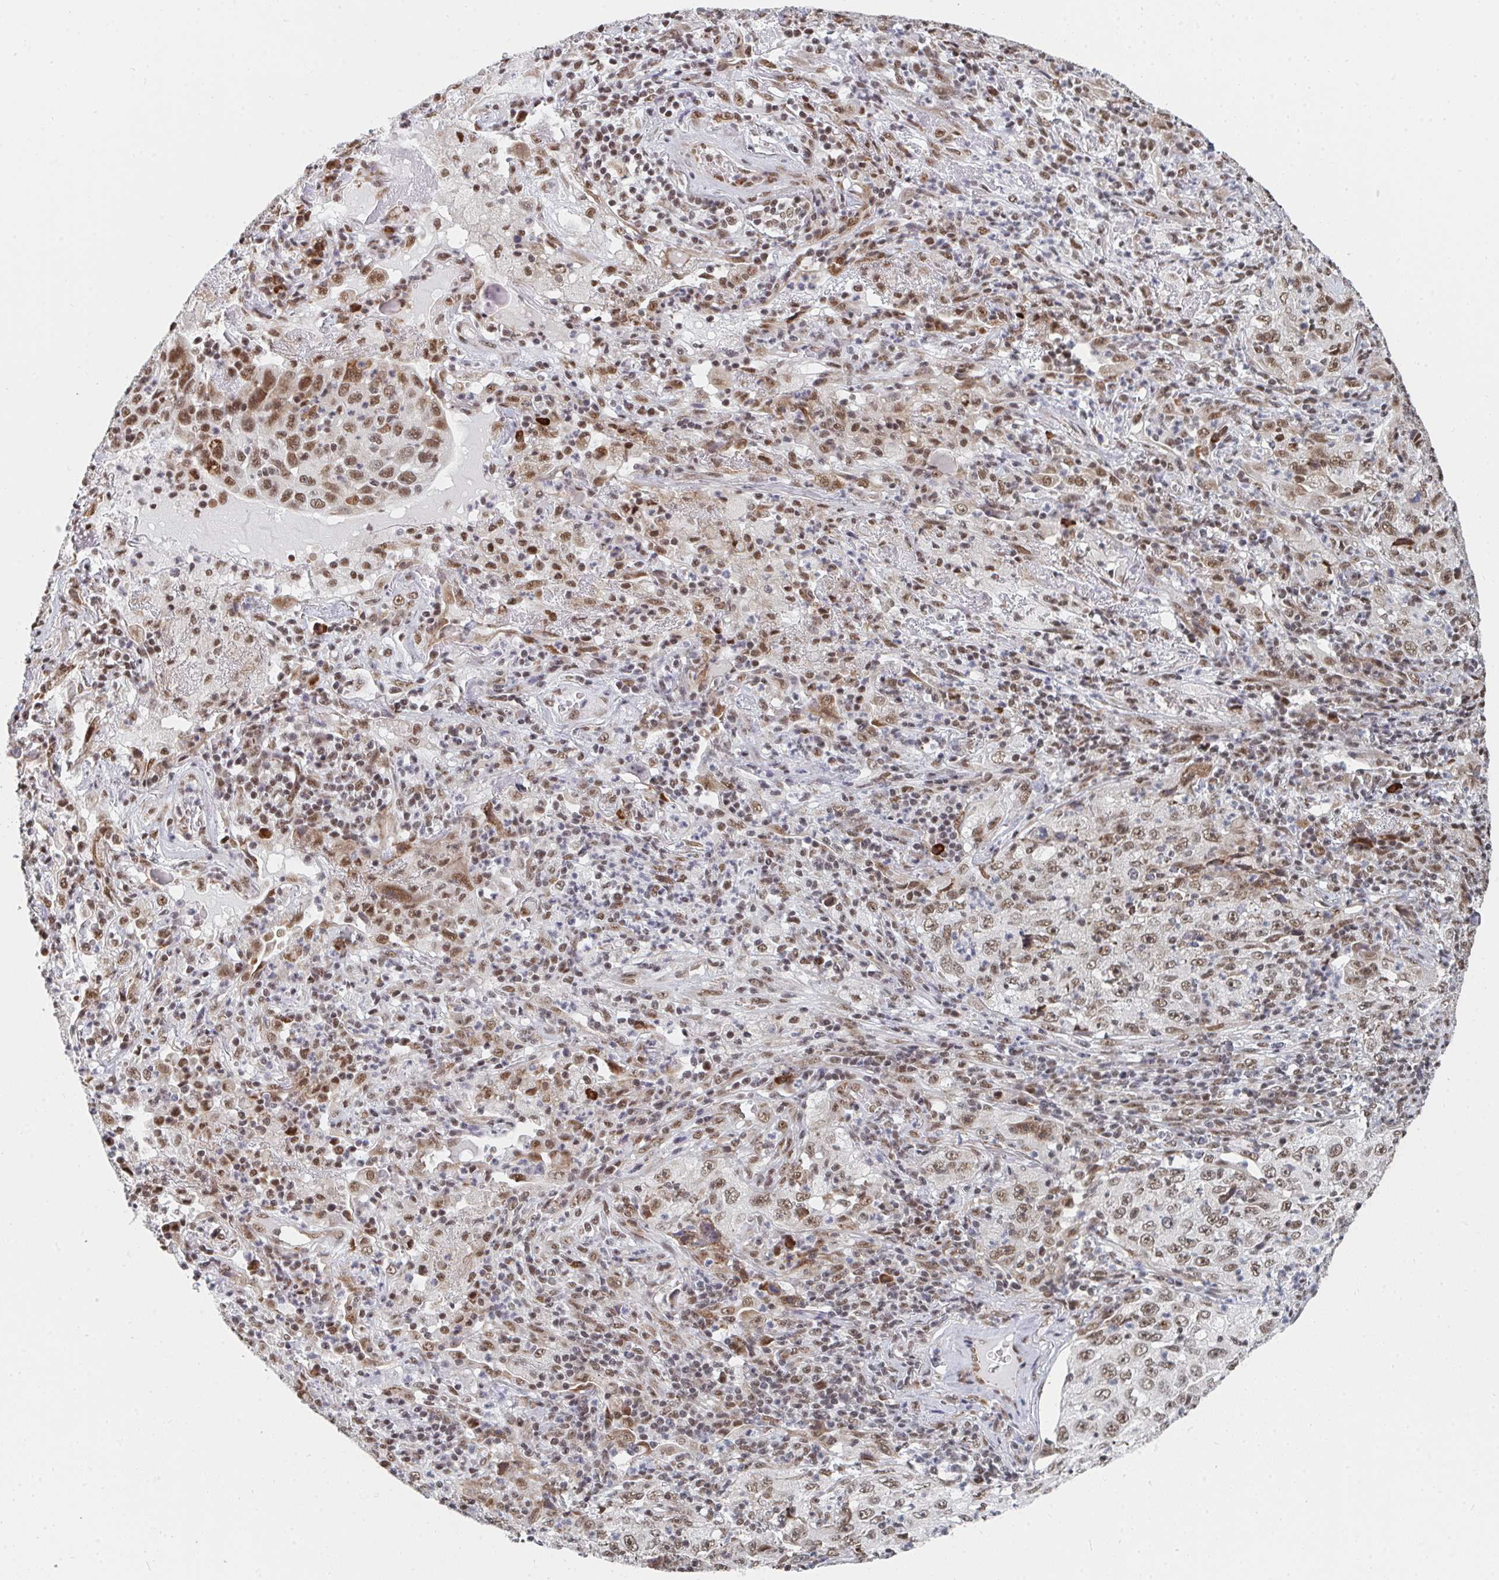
{"staining": {"intensity": "moderate", "quantity": ">75%", "location": "nuclear"}, "tissue": "lung cancer", "cell_type": "Tumor cells", "image_type": "cancer", "snomed": [{"axis": "morphology", "description": "Squamous cell carcinoma, NOS"}, {"axis": "topography", "description": "Lung"}], "caption": "High-power microscopy captured an IHC image of lung squamous cell carcinoma, revealing moderate nuclear staining in approximately >75% of tumor cells.", "gene": "MBNL1", "patient": {"sex": "male", "age": 71}}